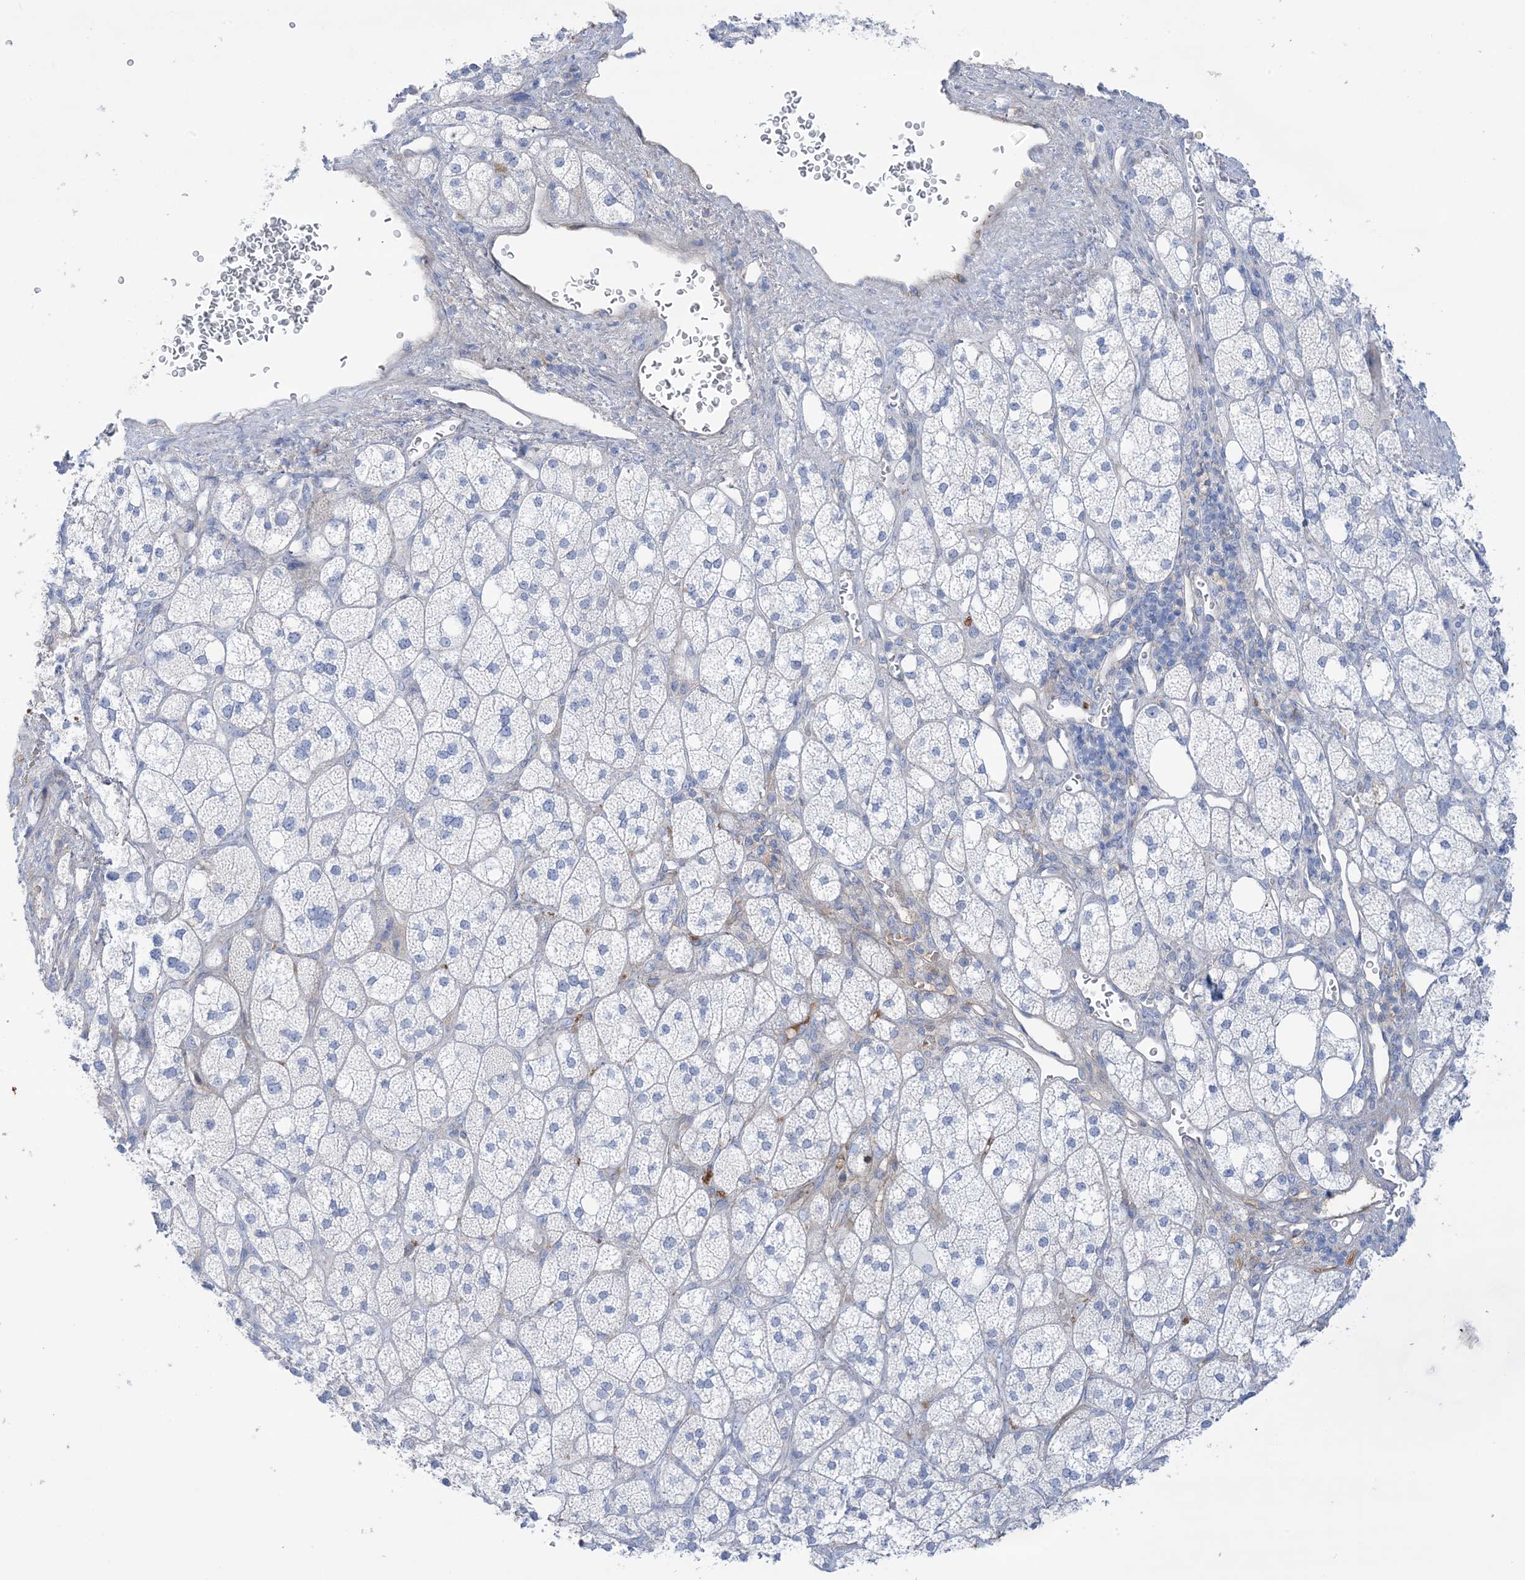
{"staining": {"intensity": "negative", "quantity": "none", "location": "none"}, "tissue": "adrenal gland", "cell_type": "Glandular cells", "image_type": "normal", "snomed": [{"axis": "morphology", "description": "Normal tissue, NOS"}, {"axis": "topography", "description": "Adrenal gland"}], "caption": "There is no significant staining in glandular cells of adrenal gland. (Stains: DAB immunohistochemistry with hematoxylin counter stain, Microscopy: brightfield microscopy at high magnification).", "gene": "ATP11C", "patient": {"sex": "male", "age": 61}}